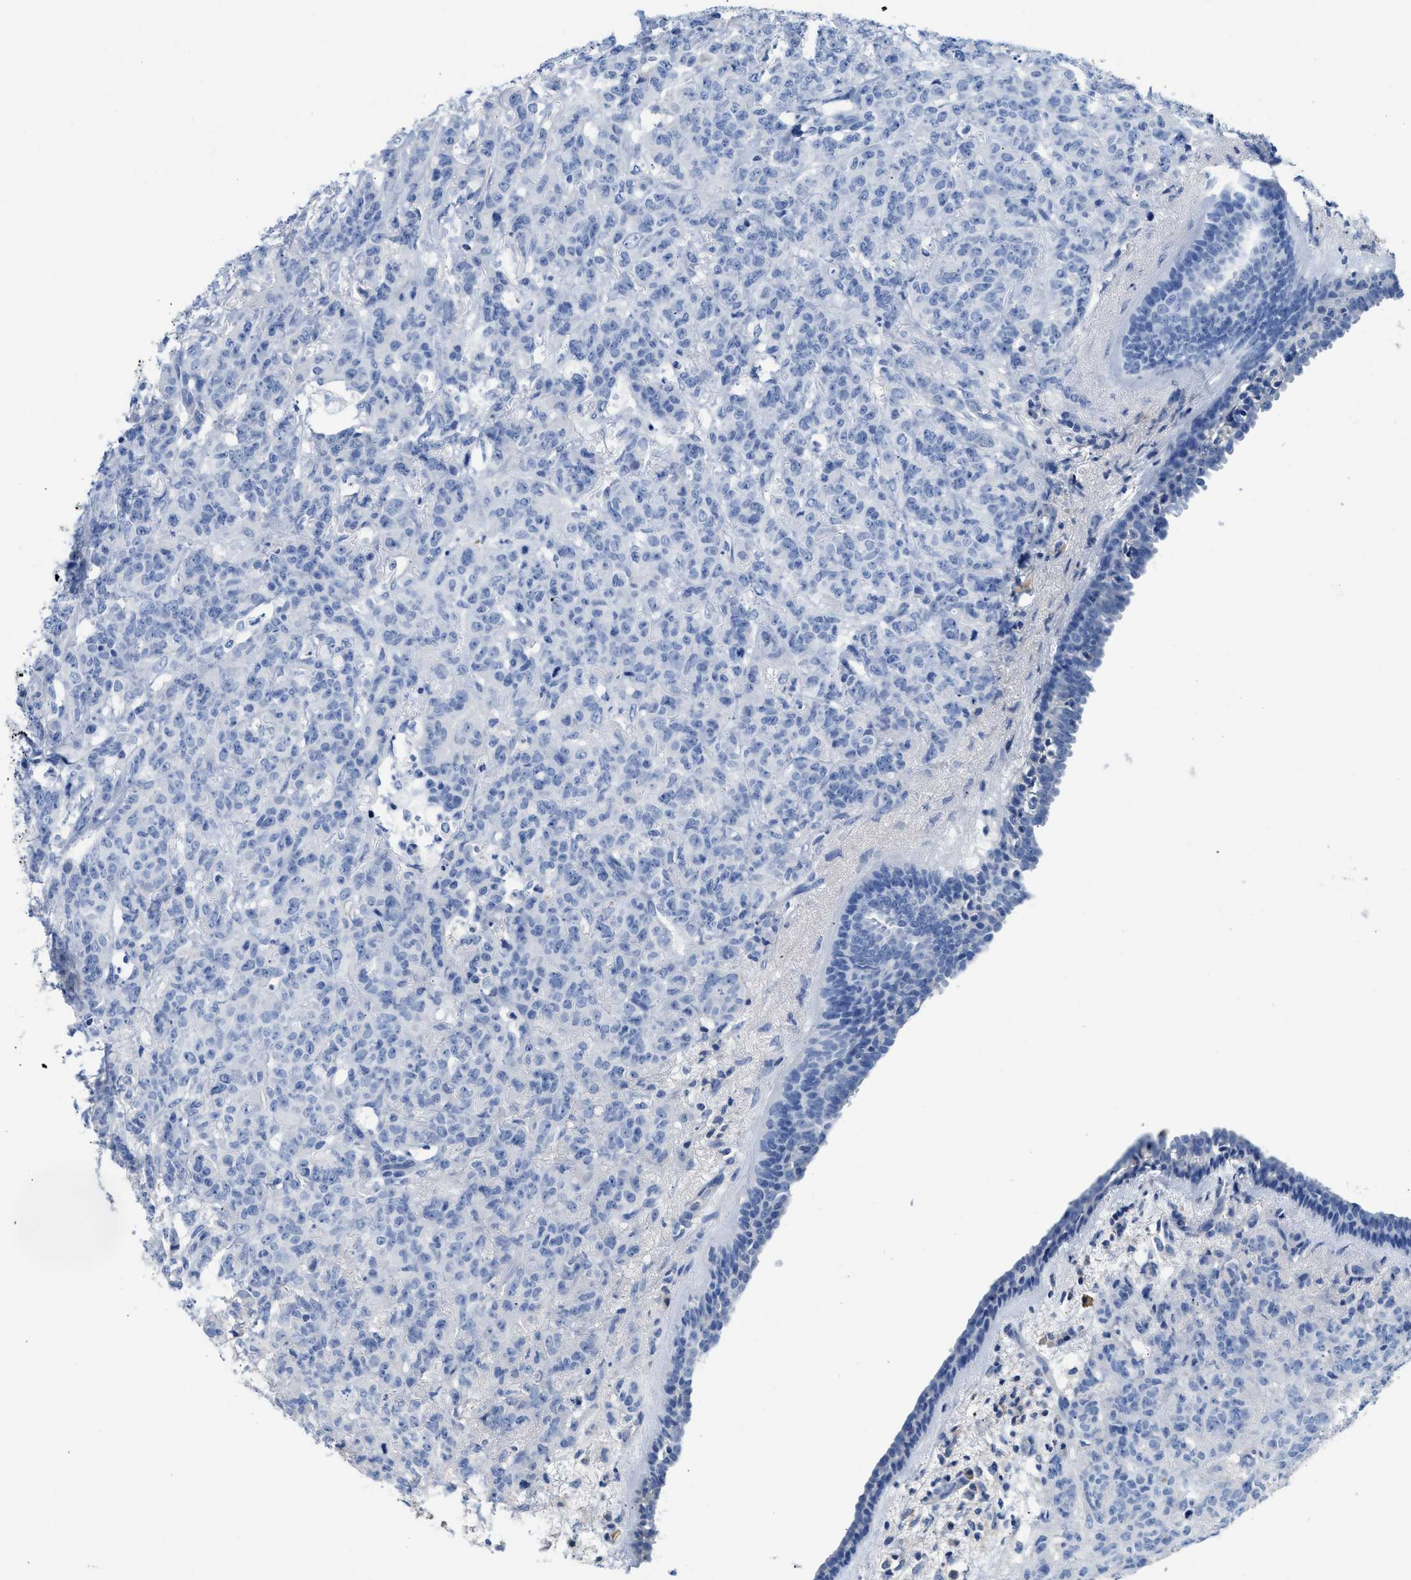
{"staining": {"intensity": "negative", "quantity": "none", "location": "none"}, "tissue": "breast cancer", "cell_type": "Tumor cells", "image_type": "cancer", "snomed": [{"axis": "morphology", "description": "Normal tissue, NOS"}, {"axis": "morphology", "description": "Duct carcinoma"}, {"axis": "topography", "description": "Breast"}], "caption": "An immunohistochemistry (IHC) photomicrograph of breast cancer is shown. There is no staining in tumor cells of breast cancer.", "gene": "C1S", "patient": {"sex": "female", "age": 40}}